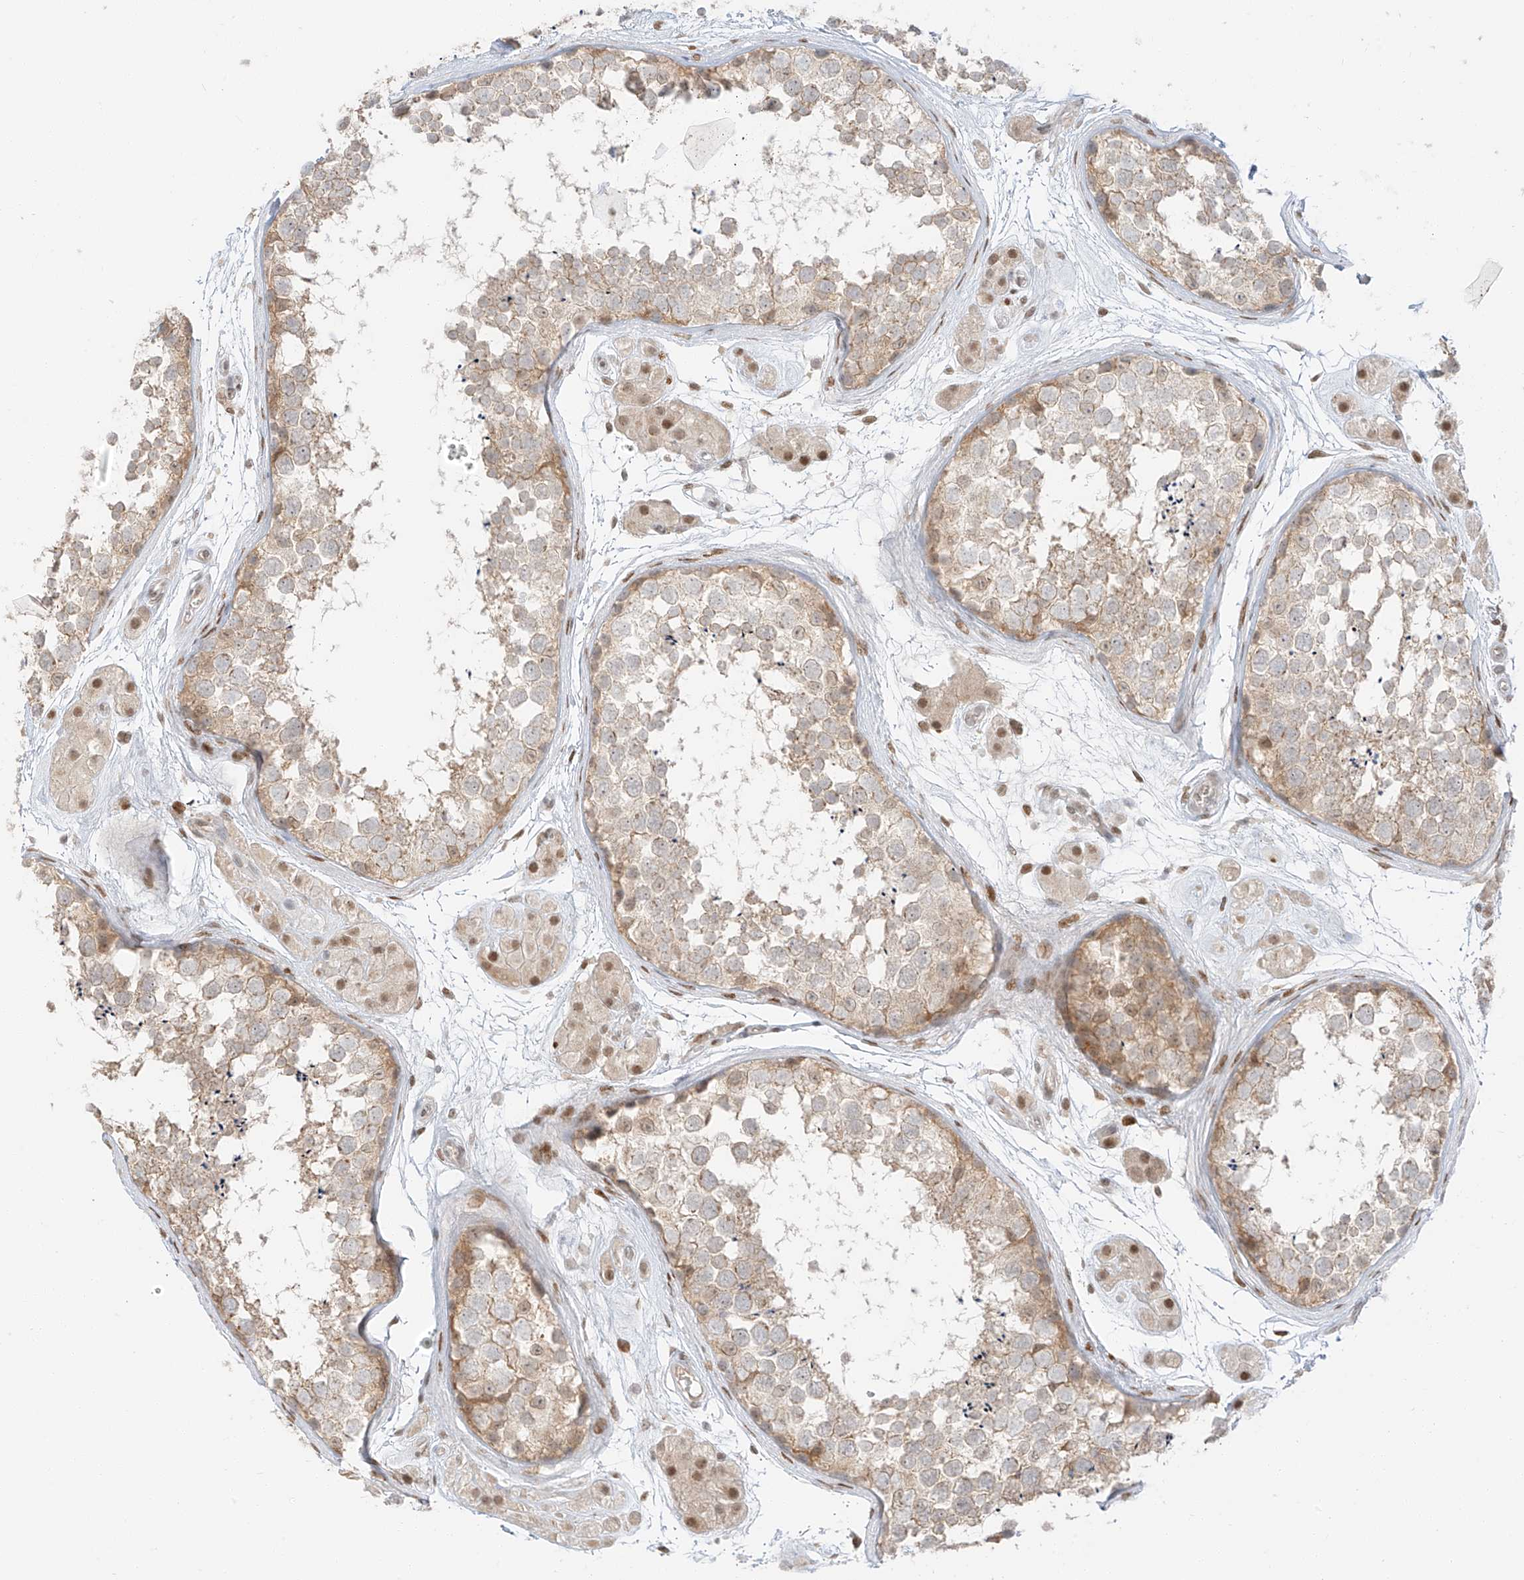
{"staining": {"intensity": "weak", "quantity": "25%-75%", "location": "cytoplasmic/membranous"}, "tissue": "testis", "cell_type": "Cells in seminiferous ducts", "image_type": "normal", "snomed": [{"axis": "morphology", "description": "Normal tissue, NOS"}, {"axis": "topography", "description": "Testis"}], "caption": "Immunohistochemistry (DAB) staining of benign testis reveals weak cytoplasmic/membranous protein staining in approximately 25%-75% of cells in seminiferous ducts. The protein is stained brown, and the nuclei are stained in blue (DAB IHC with brightfield microscopy, high magnification).", "gene": "ZNF774", "patient": {"sex": "male", "age": 56}}